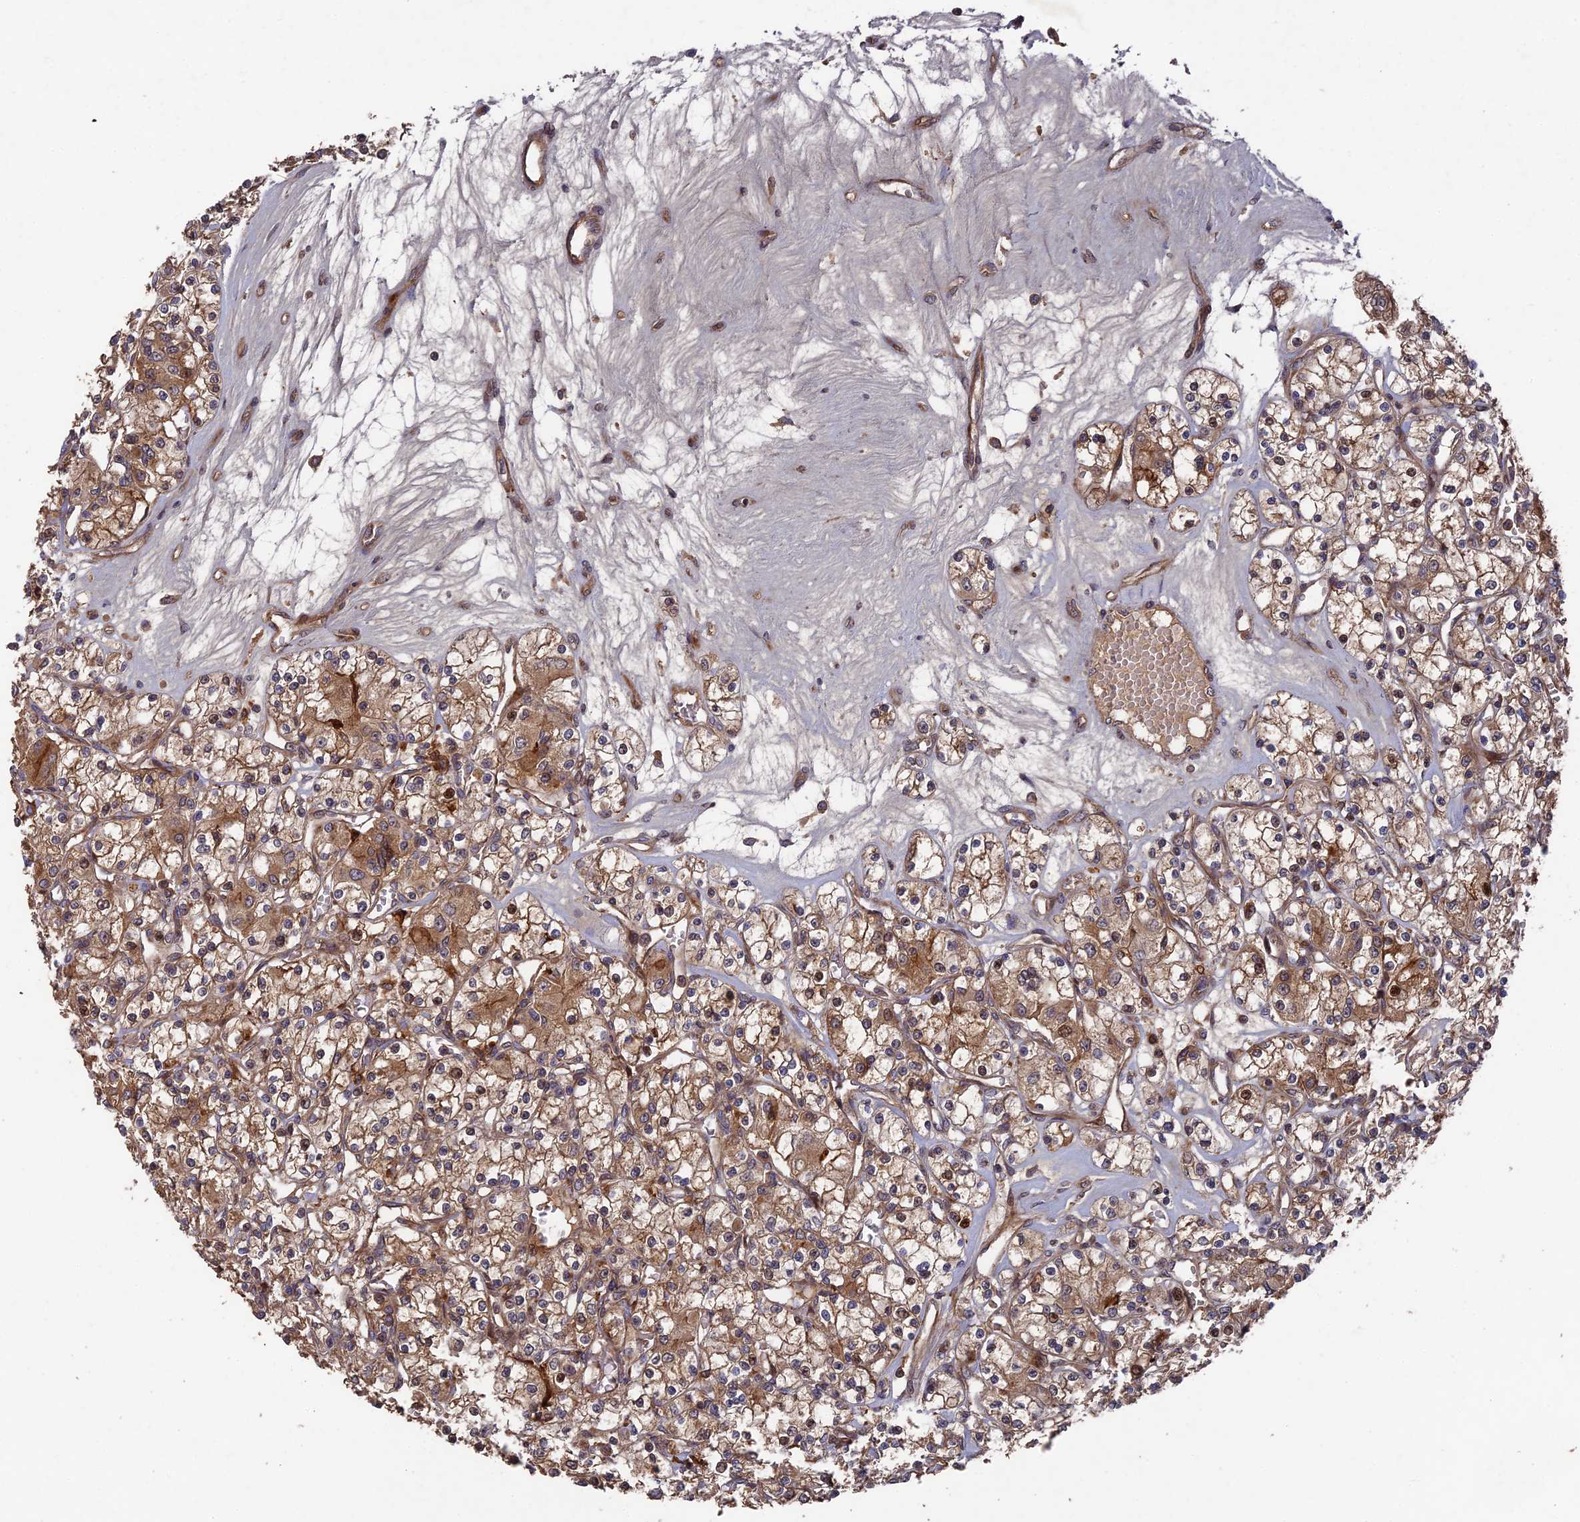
{"staining": {"intensity": "moderate", "quantity": ">75%", "location": "cytoplasmic/membranous"}, "tissue": "renal cancer", "cell_type": "Tumor cells", "image_type": "cancer", "snomed": [{"axis": "morphology", "description": "Adenocarcinoma, NOS"}, {"axis": "topography", "description": "Kidney"}], "caption": "DAB immunohistochemical staining of human renal cancer (adenocarcinoma) exhibits moderate cytoplasmic/membranous protein staining in approximately >75% of tumor cells. (DAB IHC with brightfield microscopy, high magnification).", "gene": "DEF8", "patient": {"sex": "female", "age": 59}}